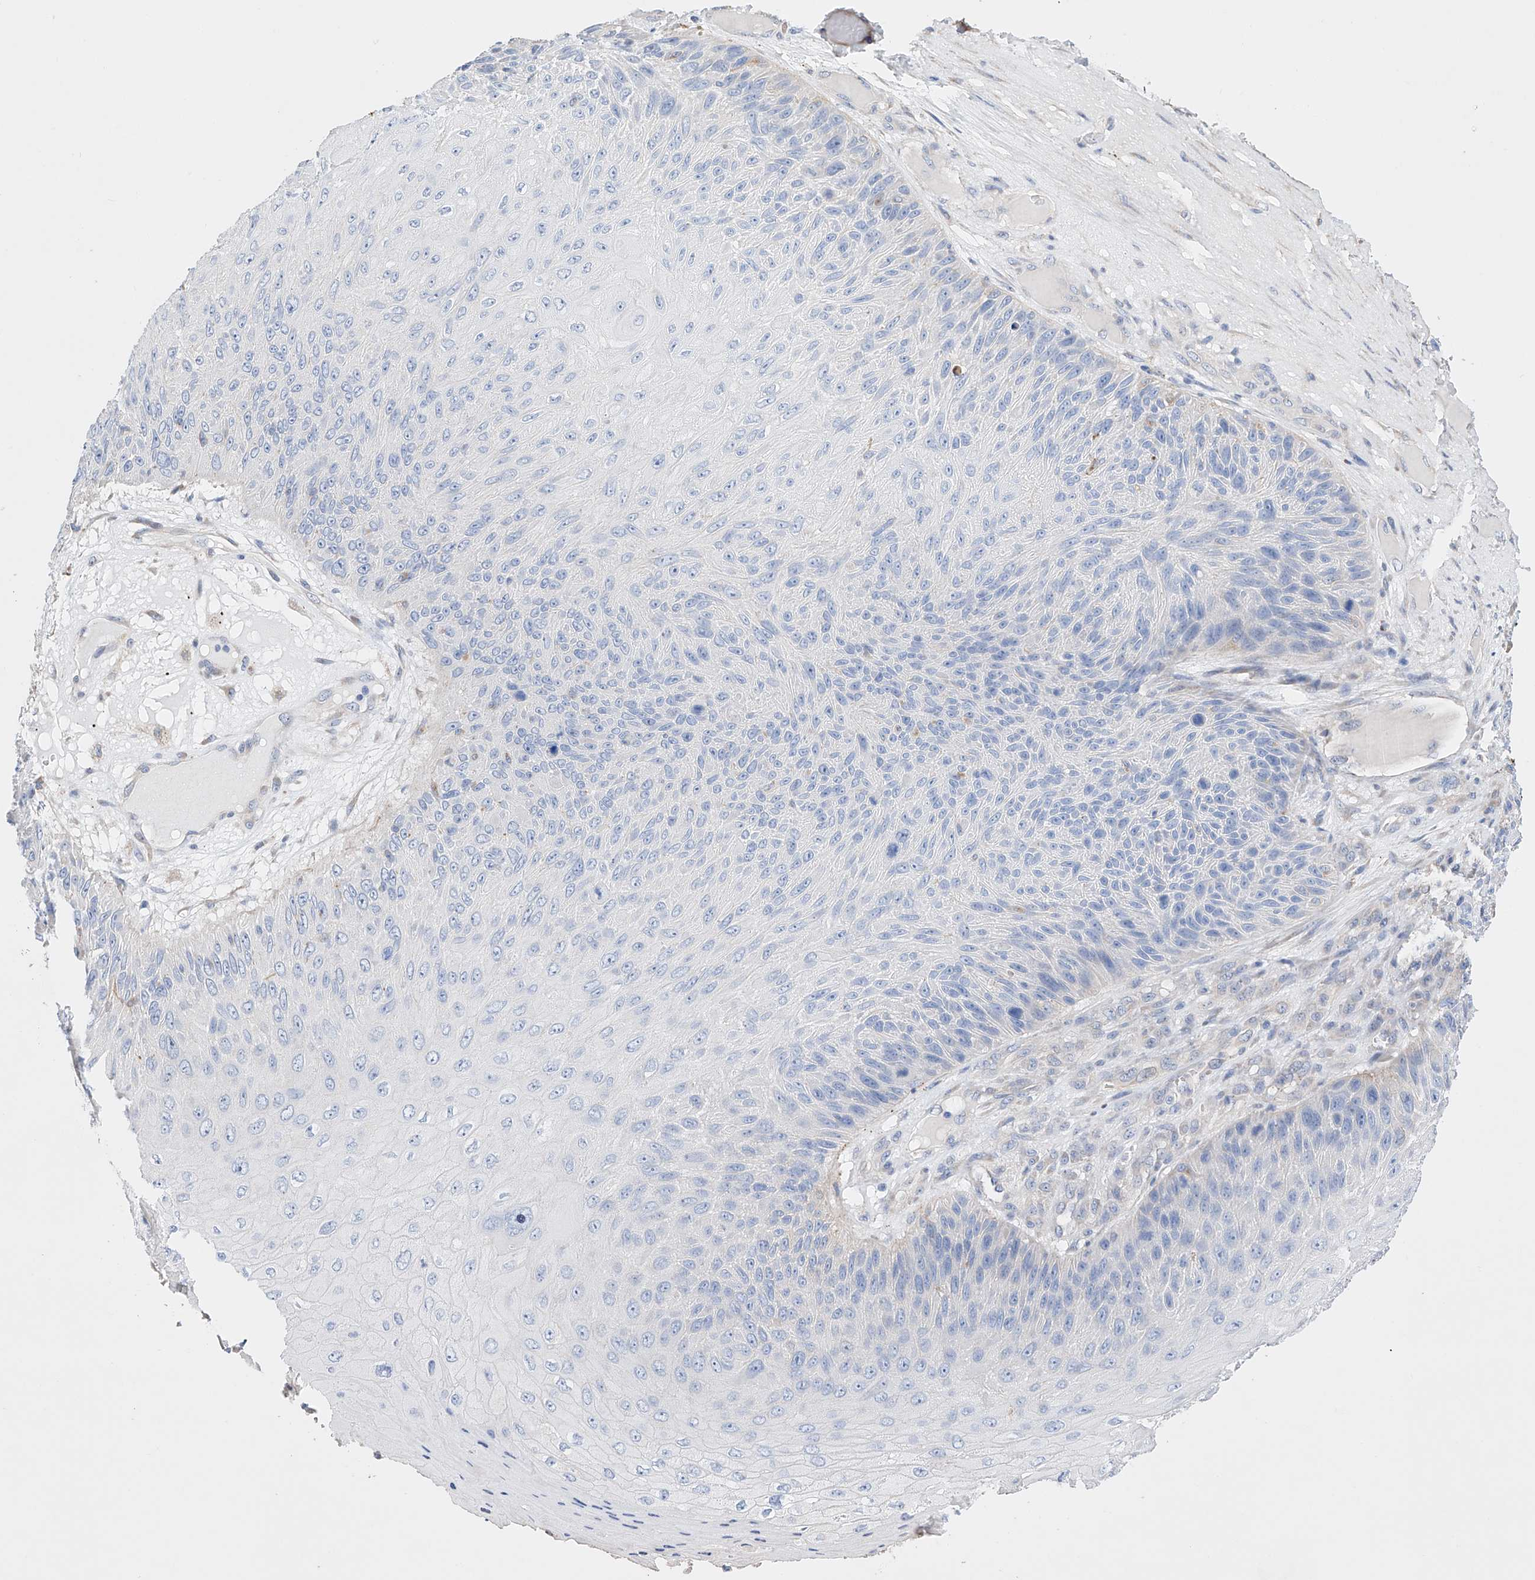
{"staining": {"intensity": "negative", "quantity": "none", "location": "none"}, "tissue": "skin cancer", "cell_type": "Tumor cells", "image_type": "cancer", "snomed": [{"axis": "morphology", "description": "Squamous cell carcinoma, NOS"}, {"axis": "topography", "description": "Skin"}], "caption": "Human squamous cell carcinoma (skin) stained for a protein using immunohistochemistry (IHC) demonstrates no positivity in tumor cells.", "gene": "AFG1L", "patient": {"sex": "female", "age": 88}}